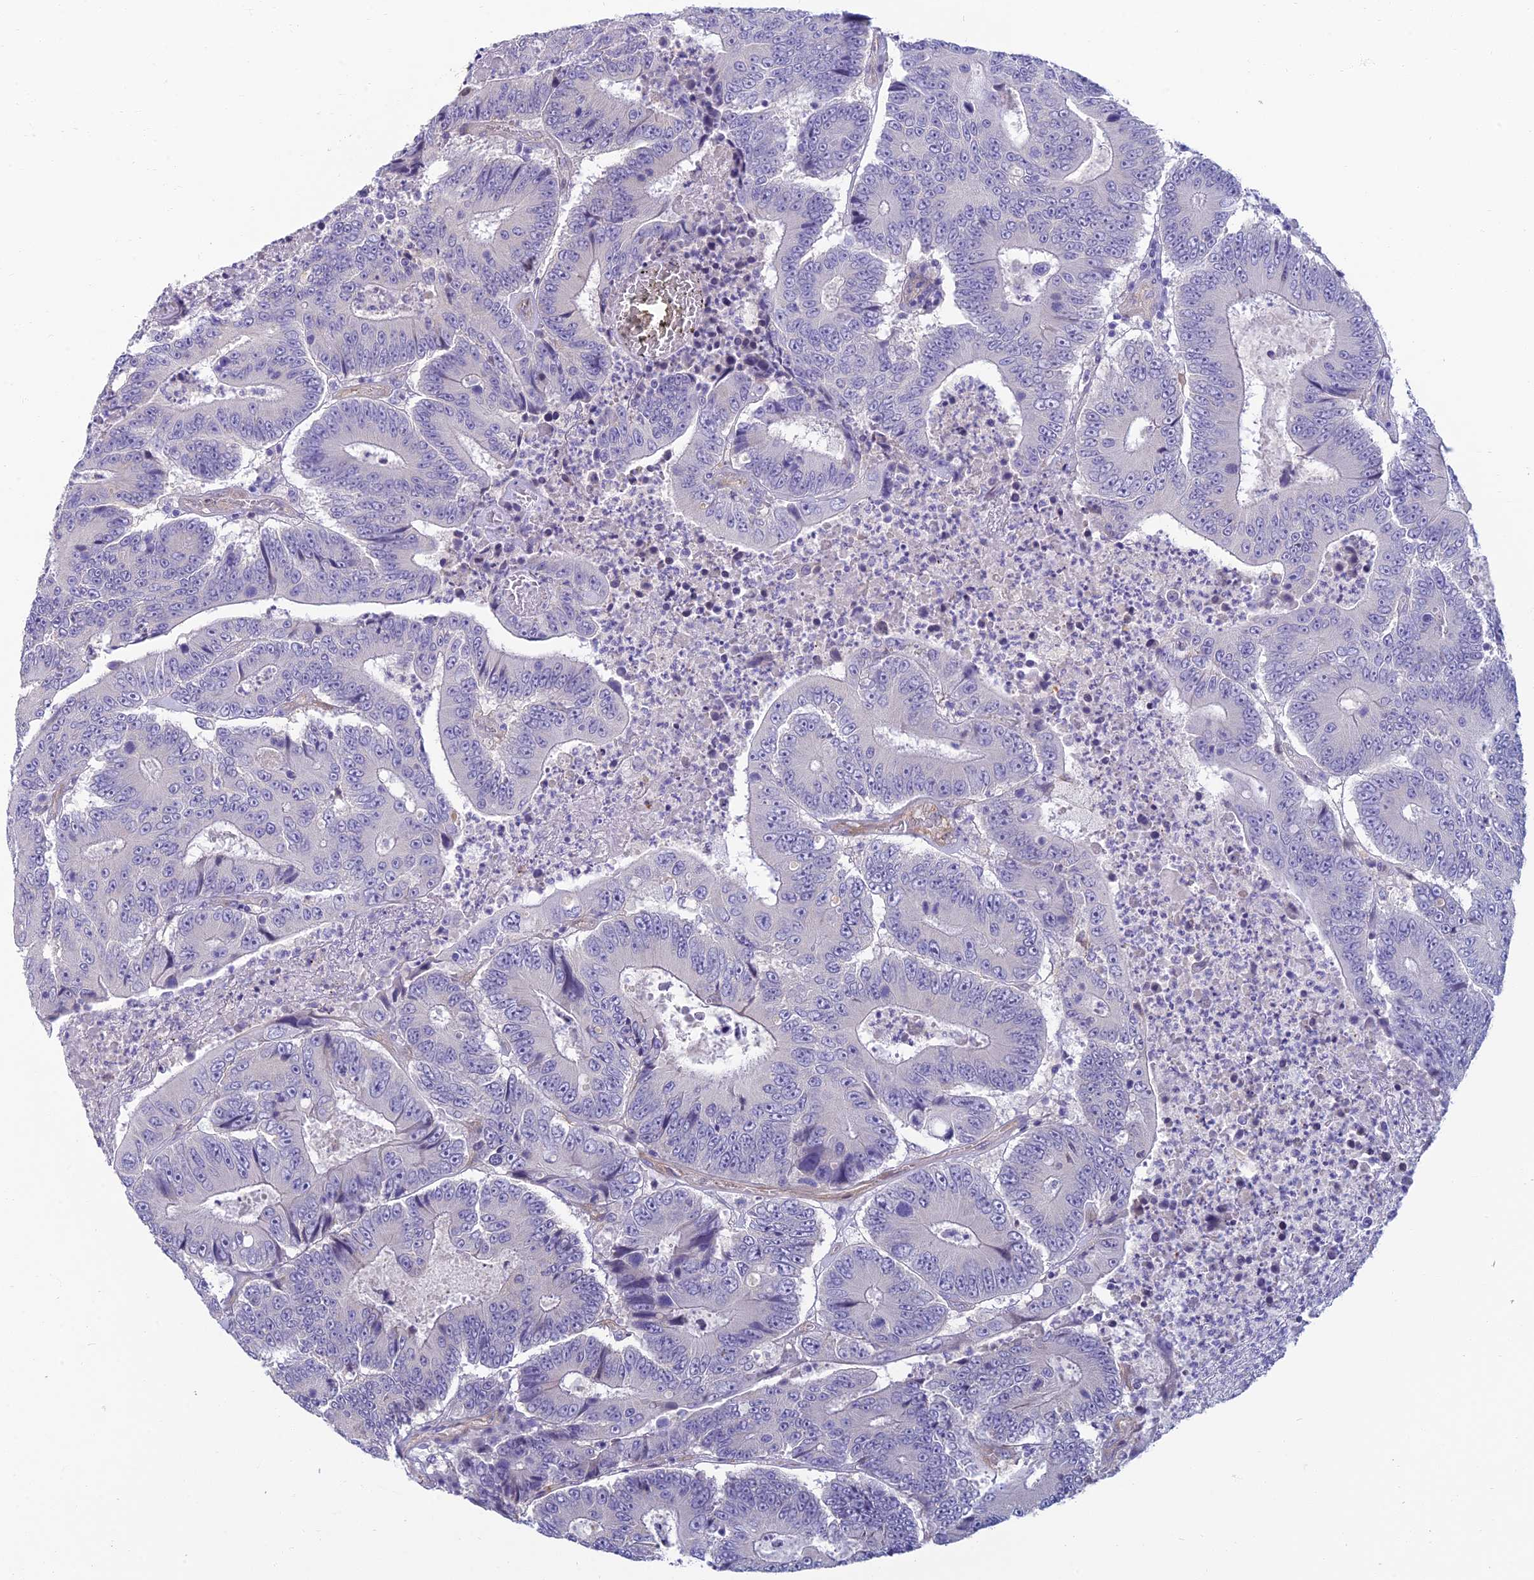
{"staining": {"intensity": "negative", "quantity": "none", "location": "none"}, "tissue": "colorectal cancer", "cell_type": "Tumor cells", "image_type": "cancer", "snomed": [{"axis": "morphology", "description": "Adenocarcinoma, NOS"}, {"axis": "topography", "description": "Colon"}], "caption": "Immunohistochemistry (IHC) histopathology image of human colorectal cancer stained for a protein (brown), which exhibits no positivity in tumor cells.", "gene": "NEURL1", "patient": {"sex": "male", "age": 83}}